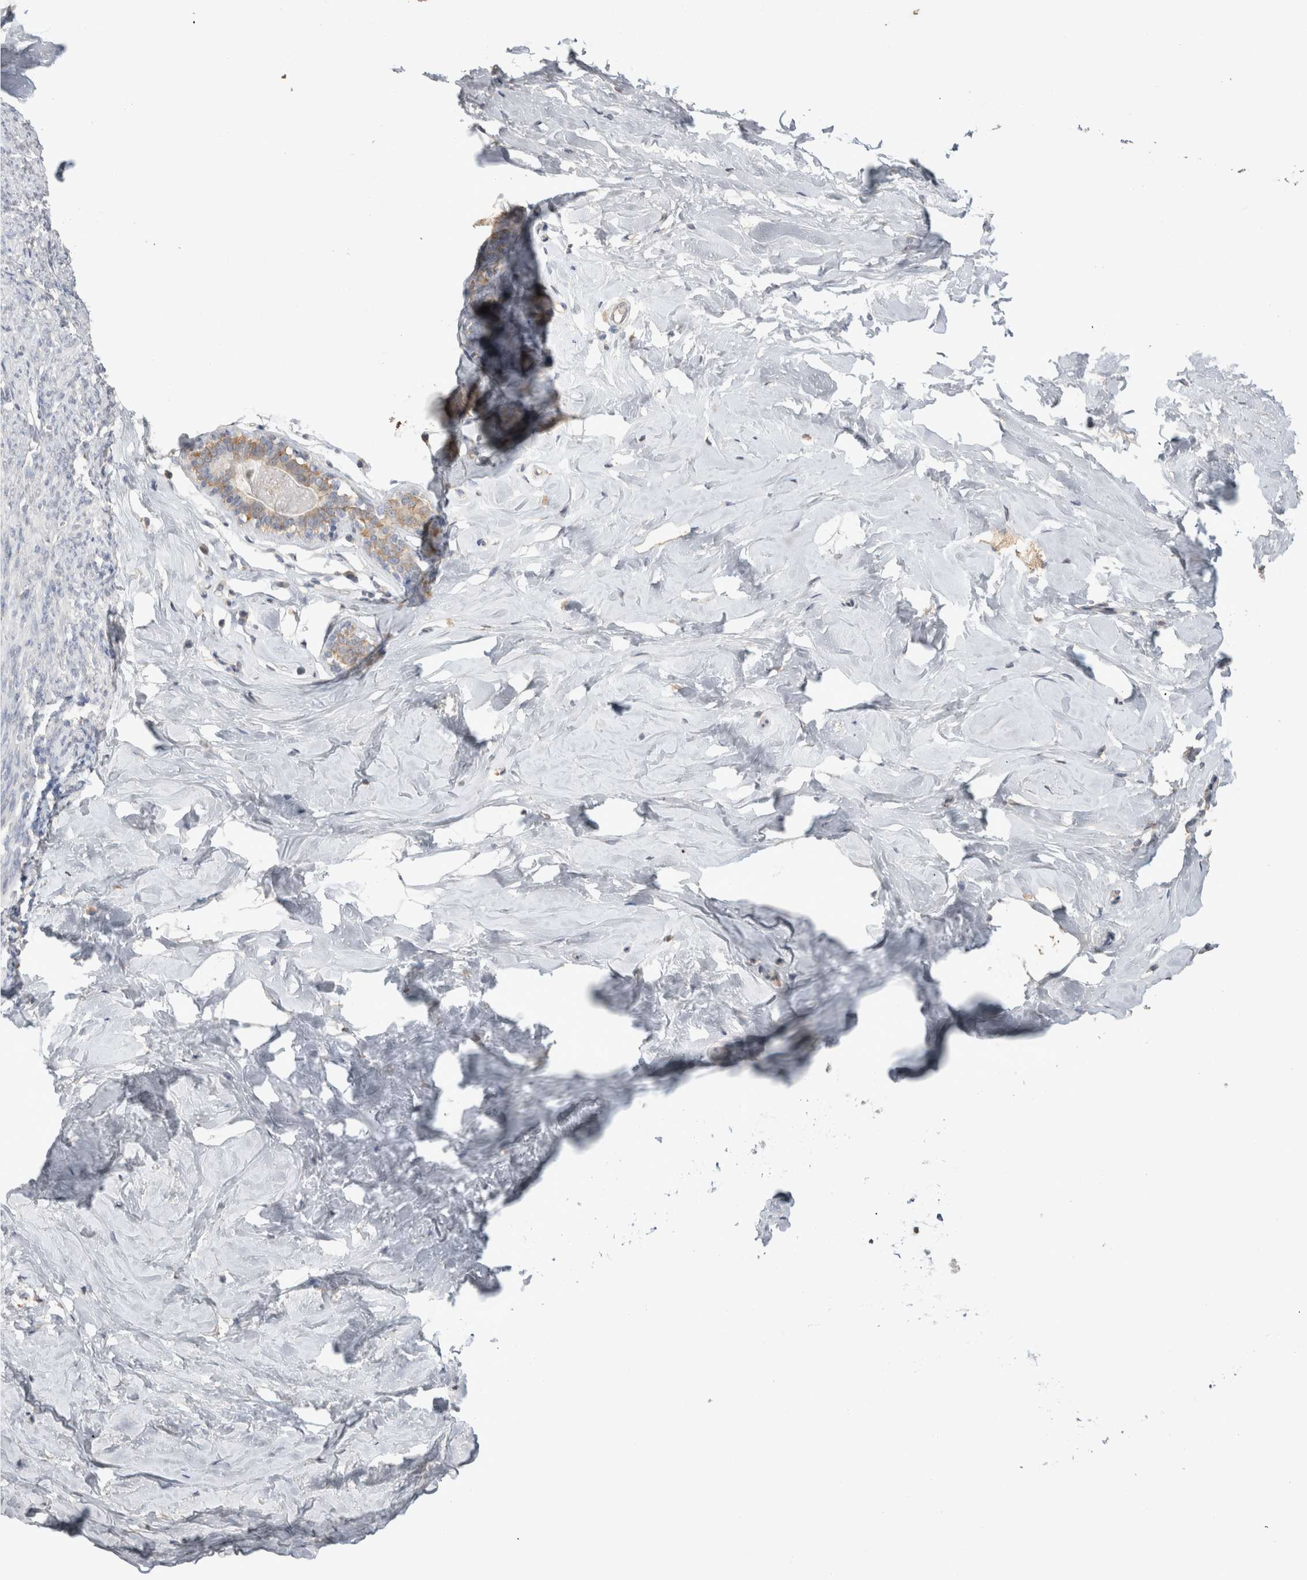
{"staining": {"intensity": "negative", "quantity": "none", "location": "none"}, "tissue": "breast", "cell_type": "Adipocytes", "image_type": "normal", "snomed": [{"axis": "morphology", "description": "Normal tissue, NOS"}, {"axis": "topography", "description": "Breast"}], "caption": "IHC photomicrograph of benign breast: breast stained with DAB (3,3'-diaminobenzidine) exhibits no significant protein staining in adipocytes.", "gene": "NAALADL2", "patient": {"sex": "female", "age": 23}}